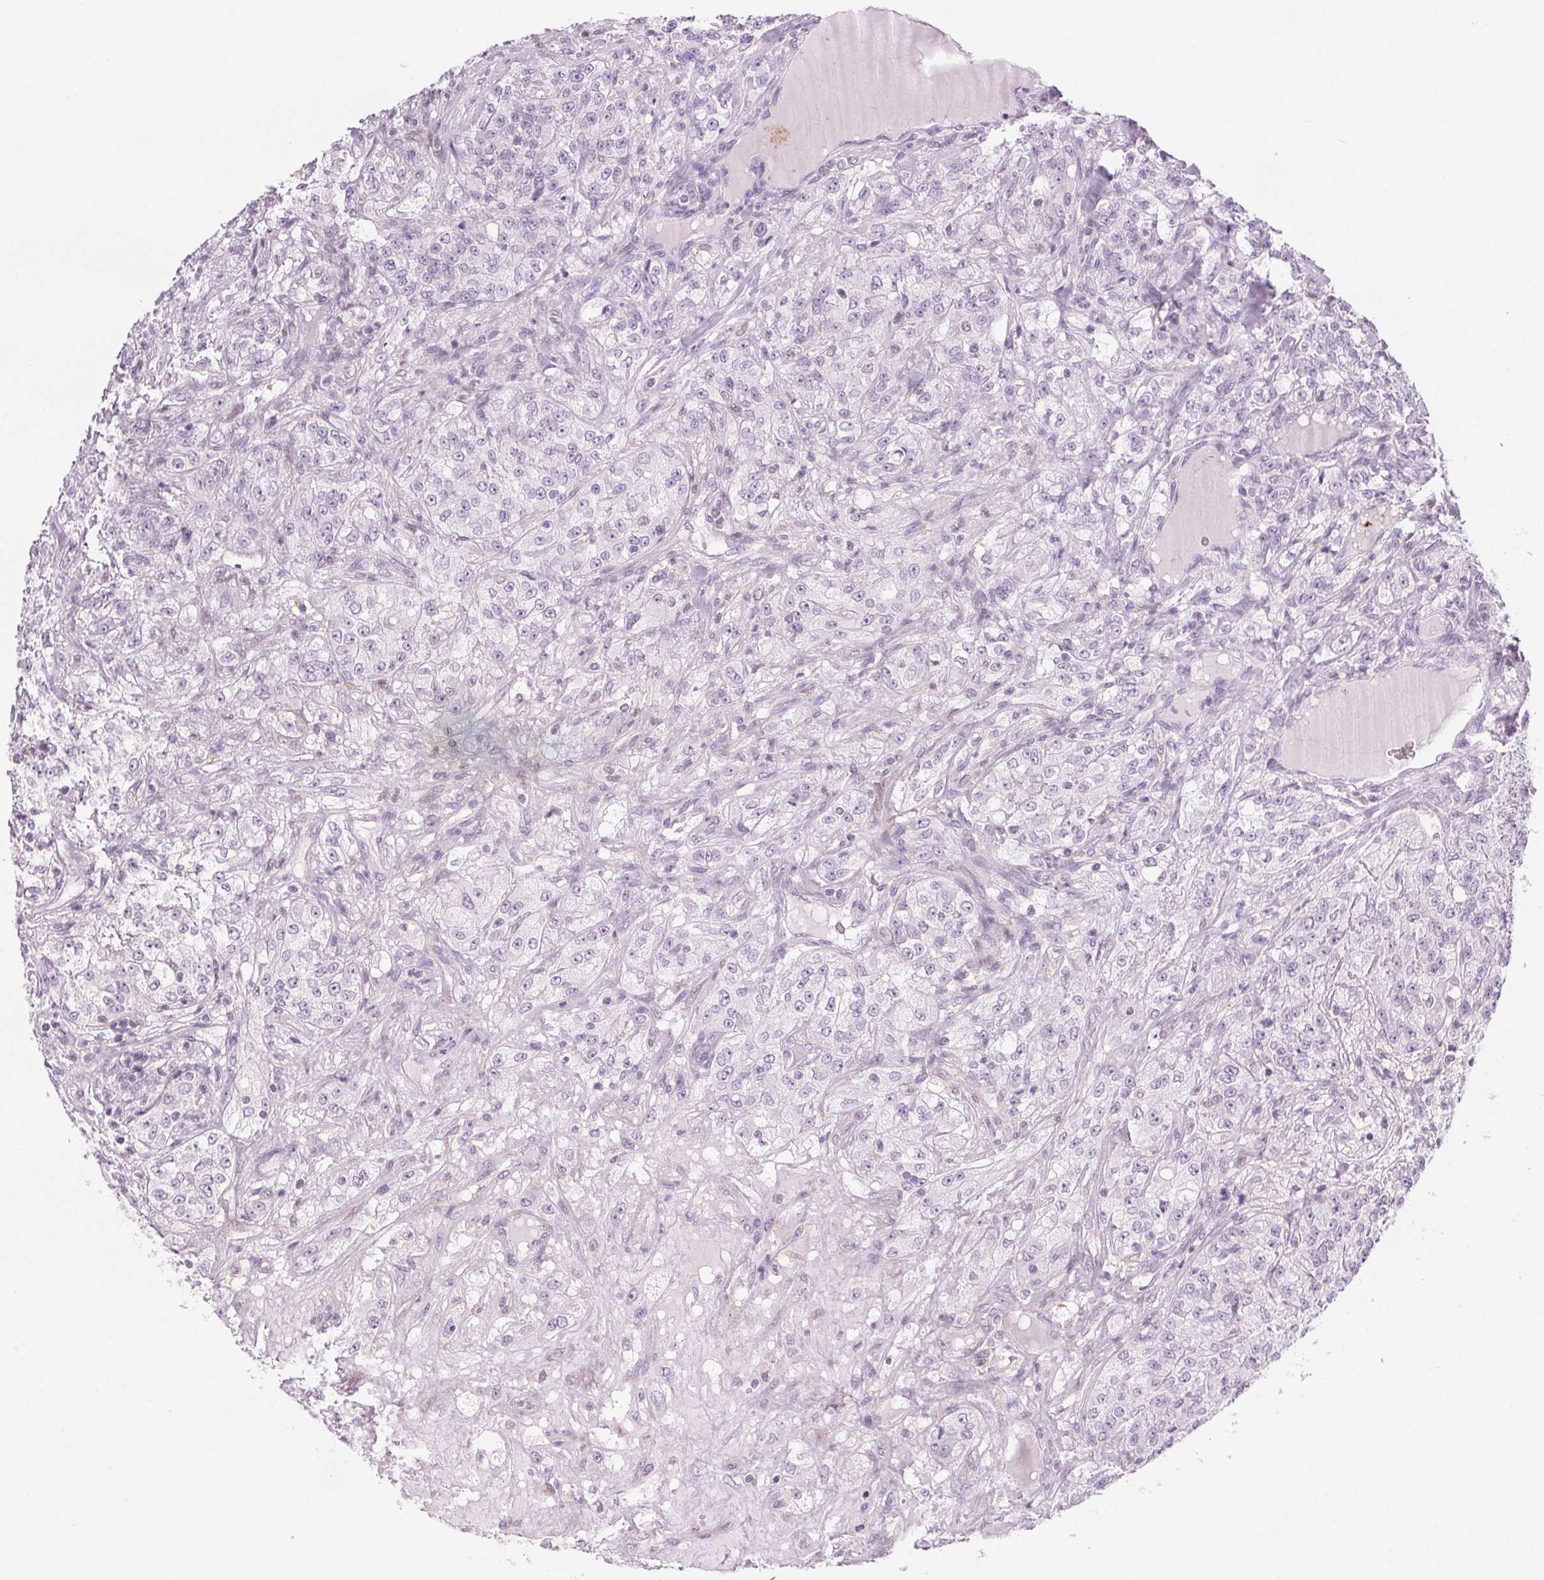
{"staining": {"intensity": "negative", "quantity": "none", "location": "none"}, "tissue": "renal cancer", "cell_type": "Tumor cells", "image_type": "cancer", "snomed": [{"axis": "morphology", "description": "Adenocarcinoma, NOS"}, {"axis": "topography", "description": "Kidney"}], "caption": "Immunohistochemical staining of human adenocarcinoma (renal) reveals no significant staining in tumor cells. (DAB (3,3'-diaminobenzidine) immunohistochemistry (IHC), high magnification).", "gene": "SLC6A19", "patient": {"sex": "female", "age": 63}}